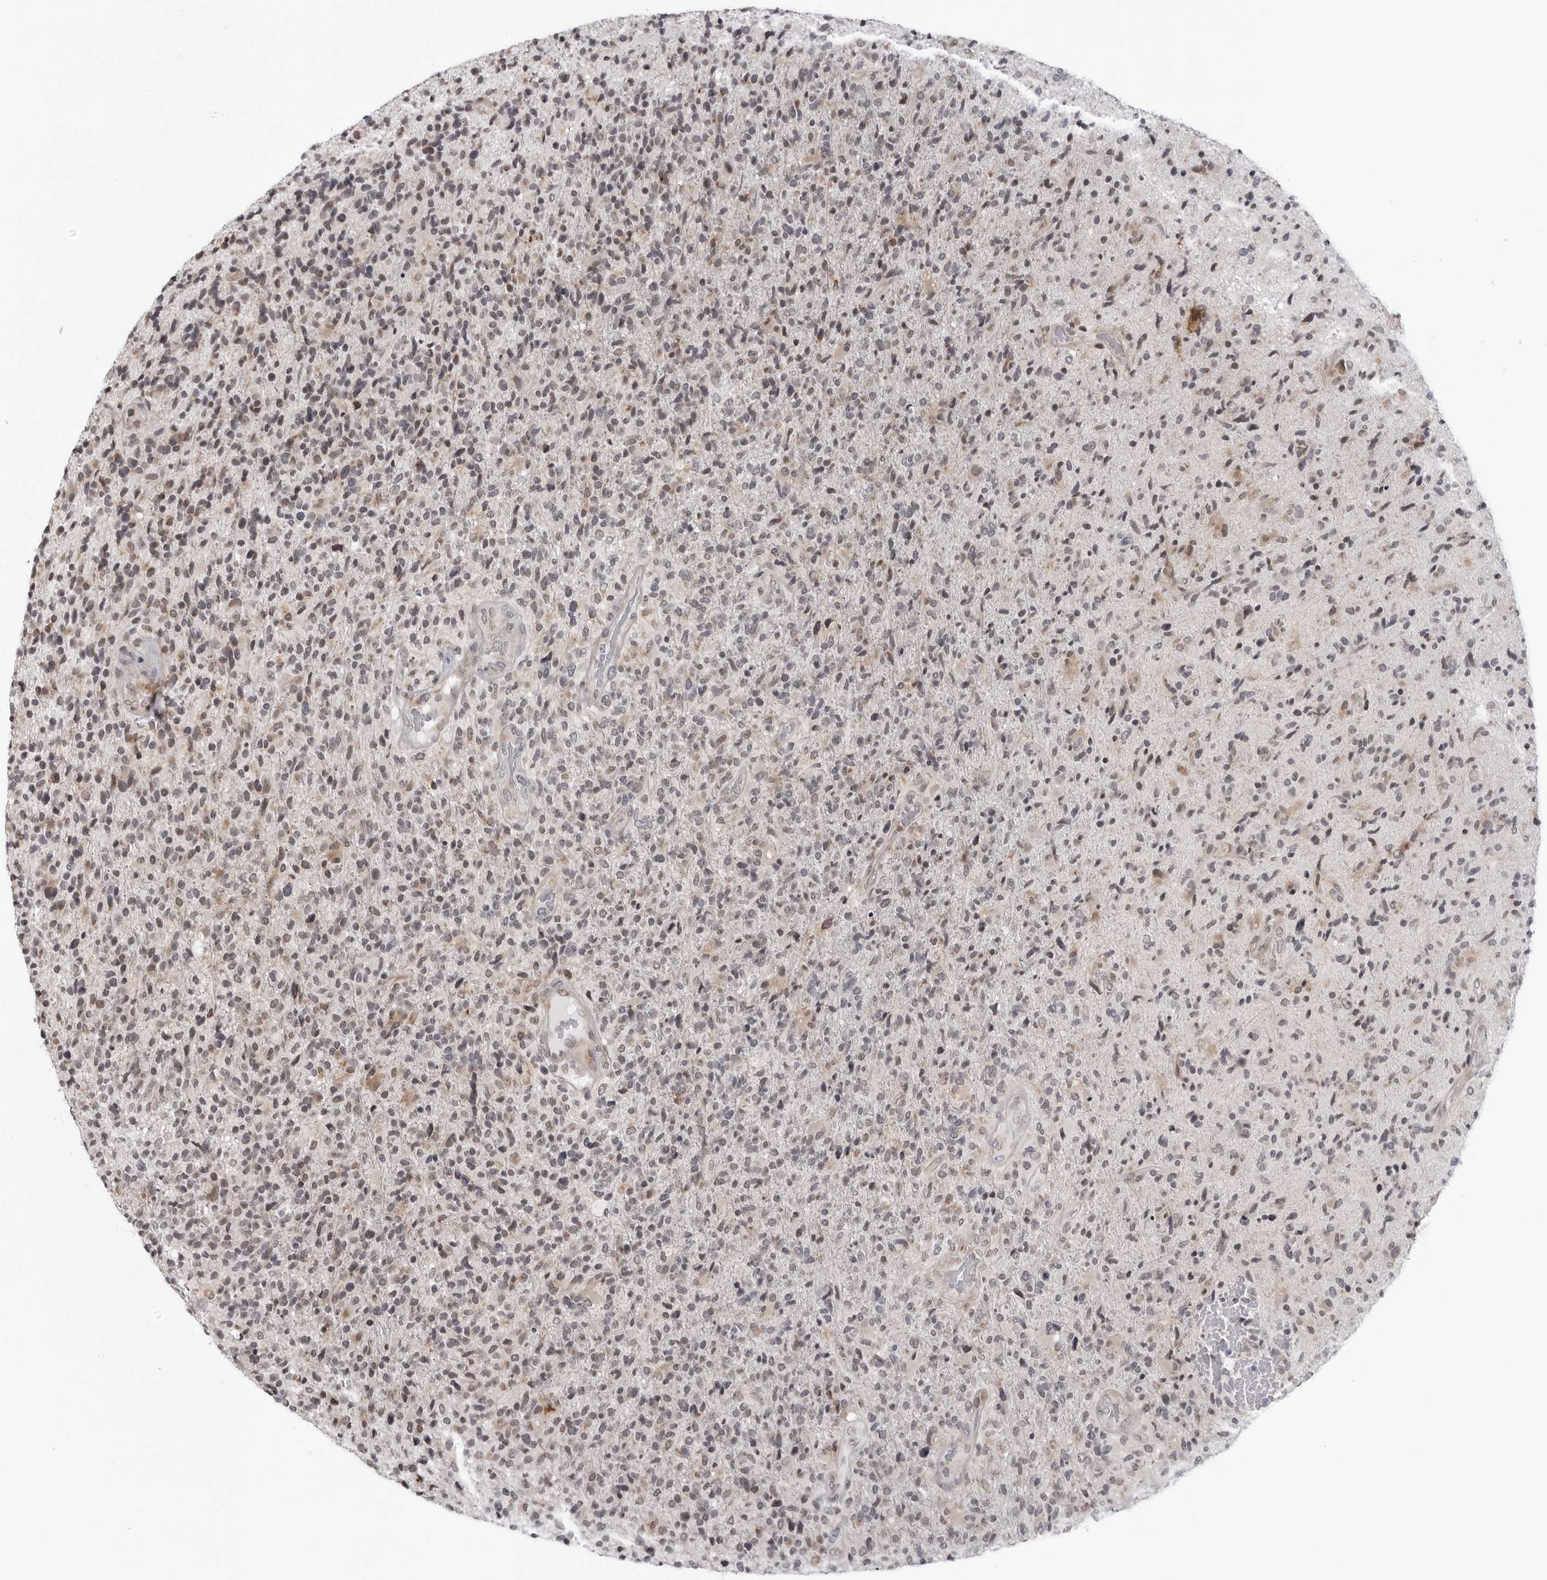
{"staining": {"intensity": "negative", "quantity": "none", "location": "none"}, "tissue": "glioma", "cell_type": "Tumor cells", "image_type": "cancer", "snomed": [{"axis": "morphology", "description": "Glioma, malignant, High grade"}, {"axis": "topography", "description": "Brain"}], "caption": "IHC image of neoplastic tissue: human malignant high-grade glioma stained with DAB shows no significant protein positivity in tumor cells.", "gene": "MRPS15", "patient": {"sex": "male", "age": 72}}